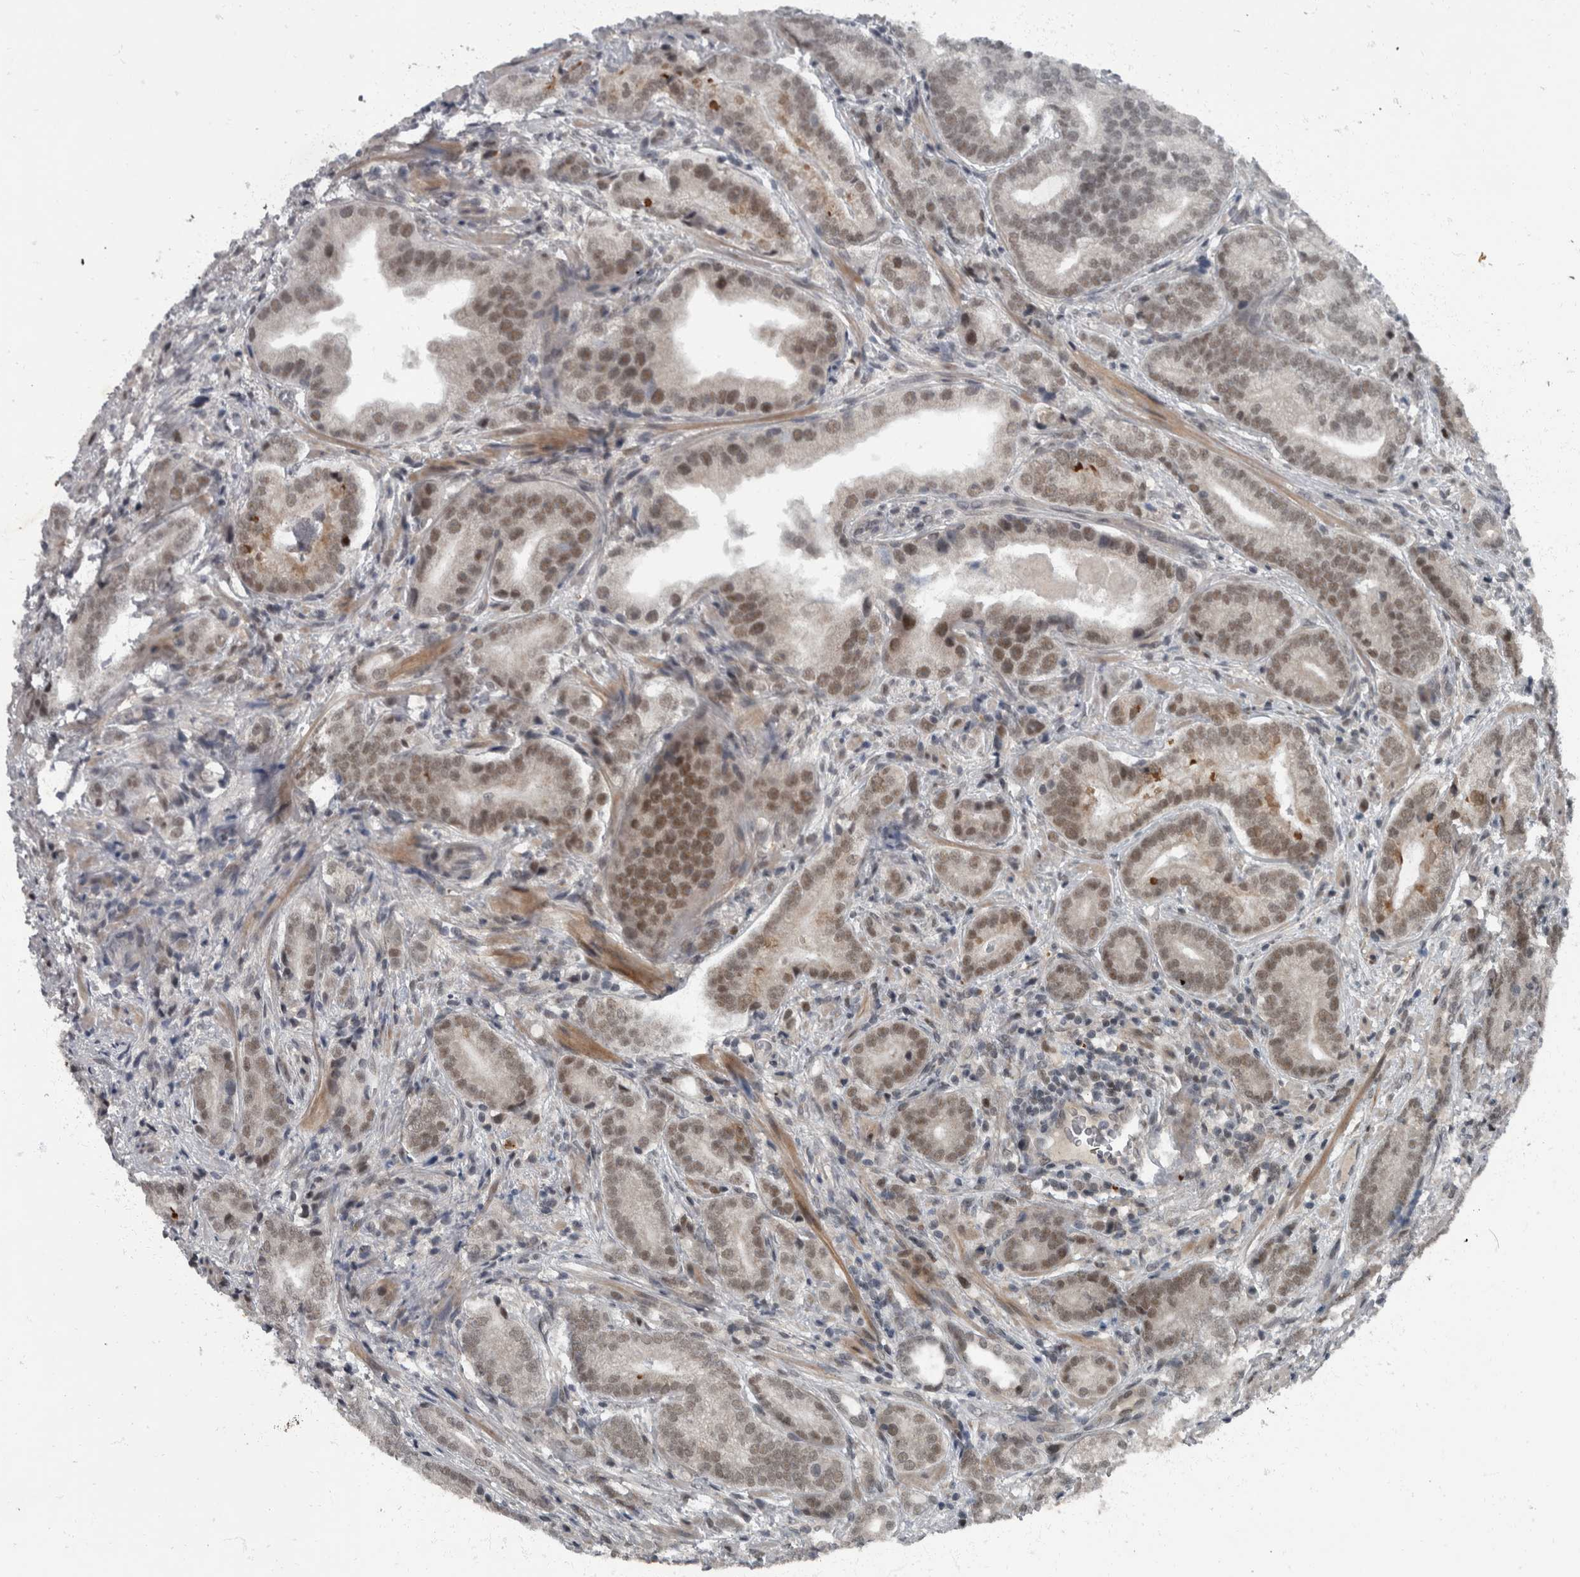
{"staining": {"intensity": "weak", "quantity": ">75%", "location": "nuclear"}, "tissue": "prostate cancer", "cell_type": "Tumor cells", "image_type": "cancer", "snomed": [{"axis": "morphology", "description": "Adenocarcinoma, High grade"}, {"axis": "topography", "description": "Prostate"}], "caption": "Brown immunohistochemical staining in prostate cancer displays weak nuclear staining in about >75% of tumor cells. (Brightfield microscopy of DAB IHC at high magnification).", "gene": "WDR33", "patient": {"sex": "male", "age": 57}}